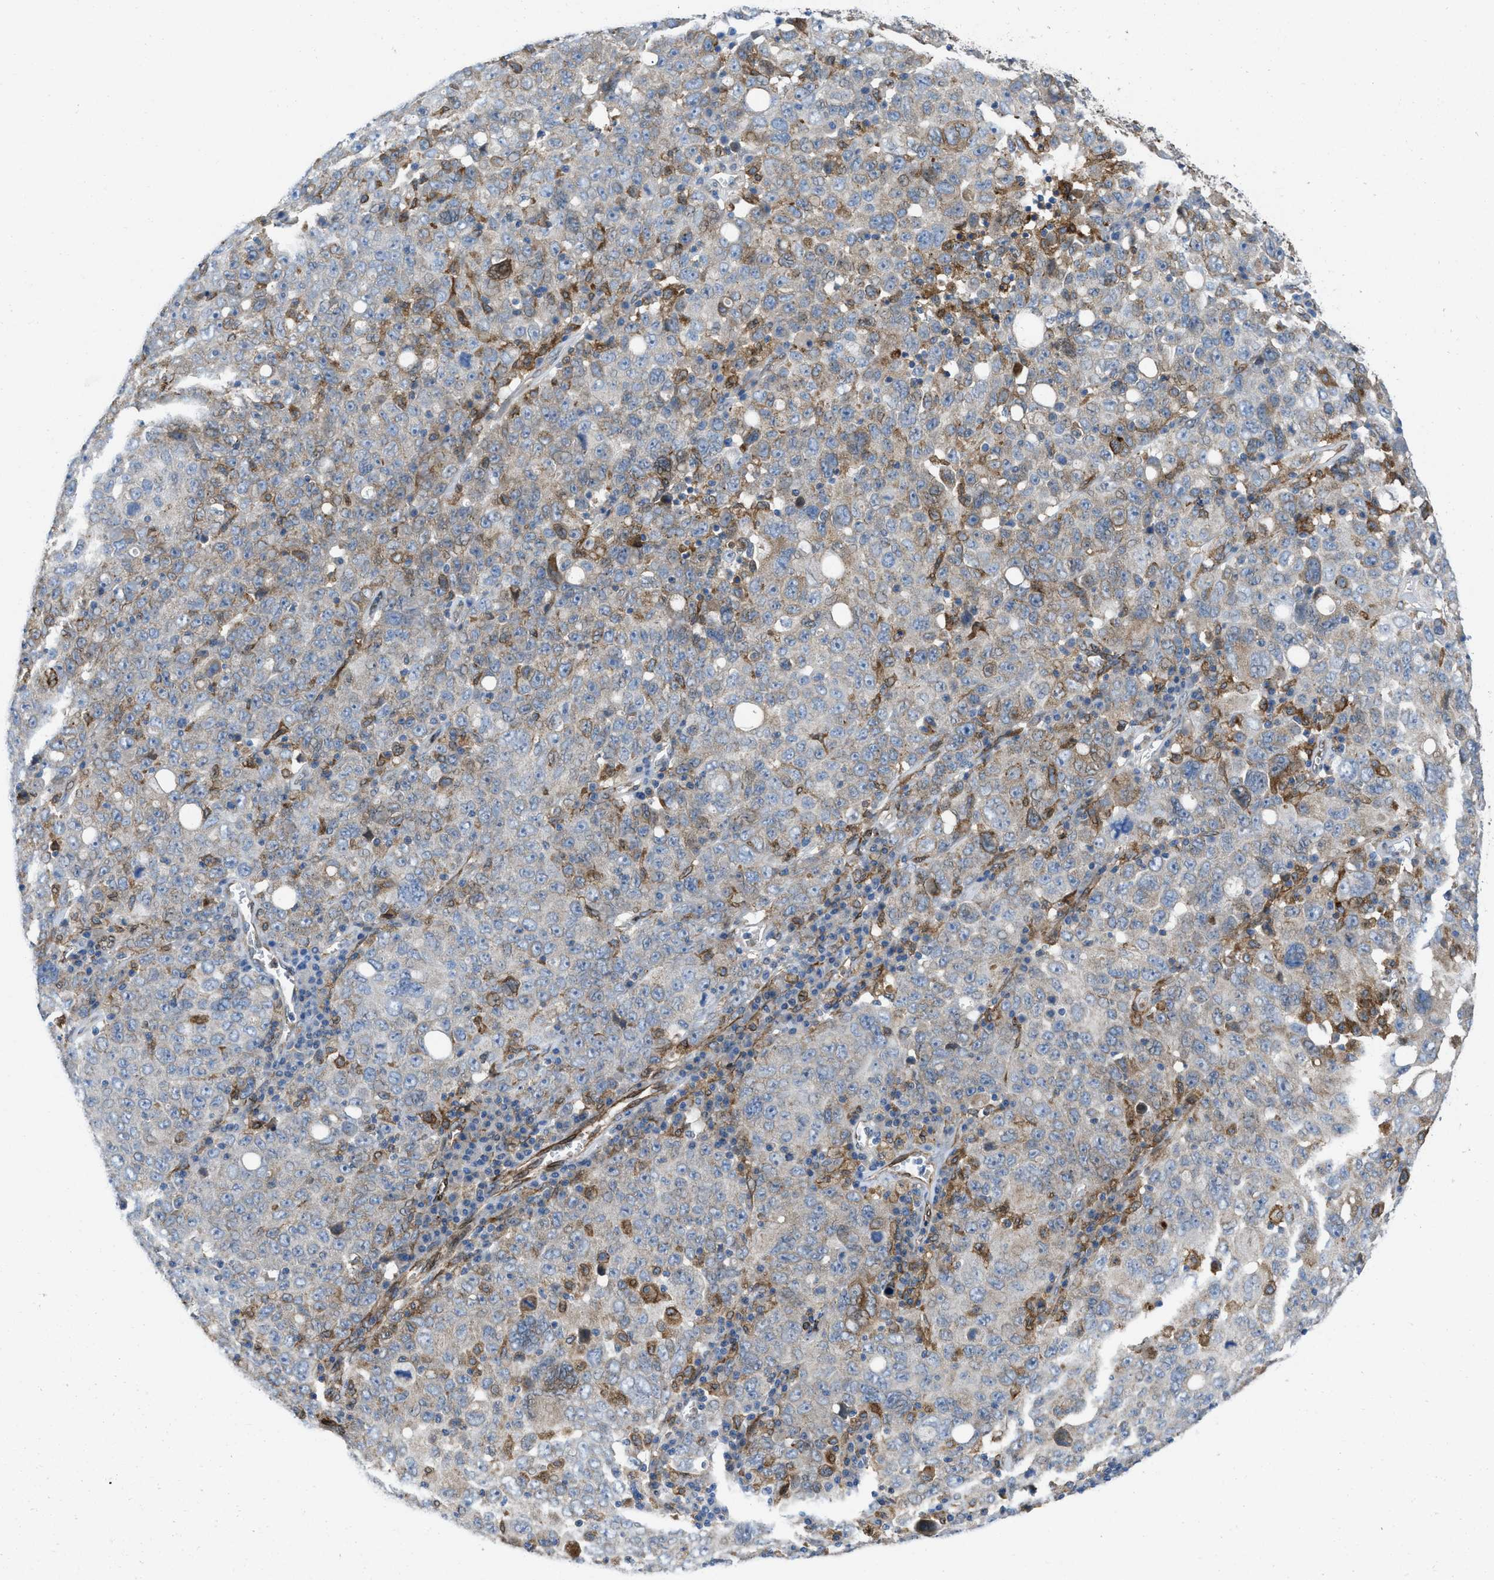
{"staining": {"intensity": "moderate", "quantity": "<25%", "location": "cytoplasmic/membranous"}, "tissue": "ovarian cancer", "cell_type": "Tumor cells", "image_type": "cancer", "snomed": [{"axis": "morphology", "description": "Carcinoma, endometroid"}, {"axis": "topography", "description": "Ovary"}], "caption": "A brown stain highlights moderate cytoplasmic/membranous positivity of a protein in human ovarian cancer (endometroid carcinoma) tumor cells.", "gene": "ERLIN2", "patient": {"sex": "female", "age": 62}}